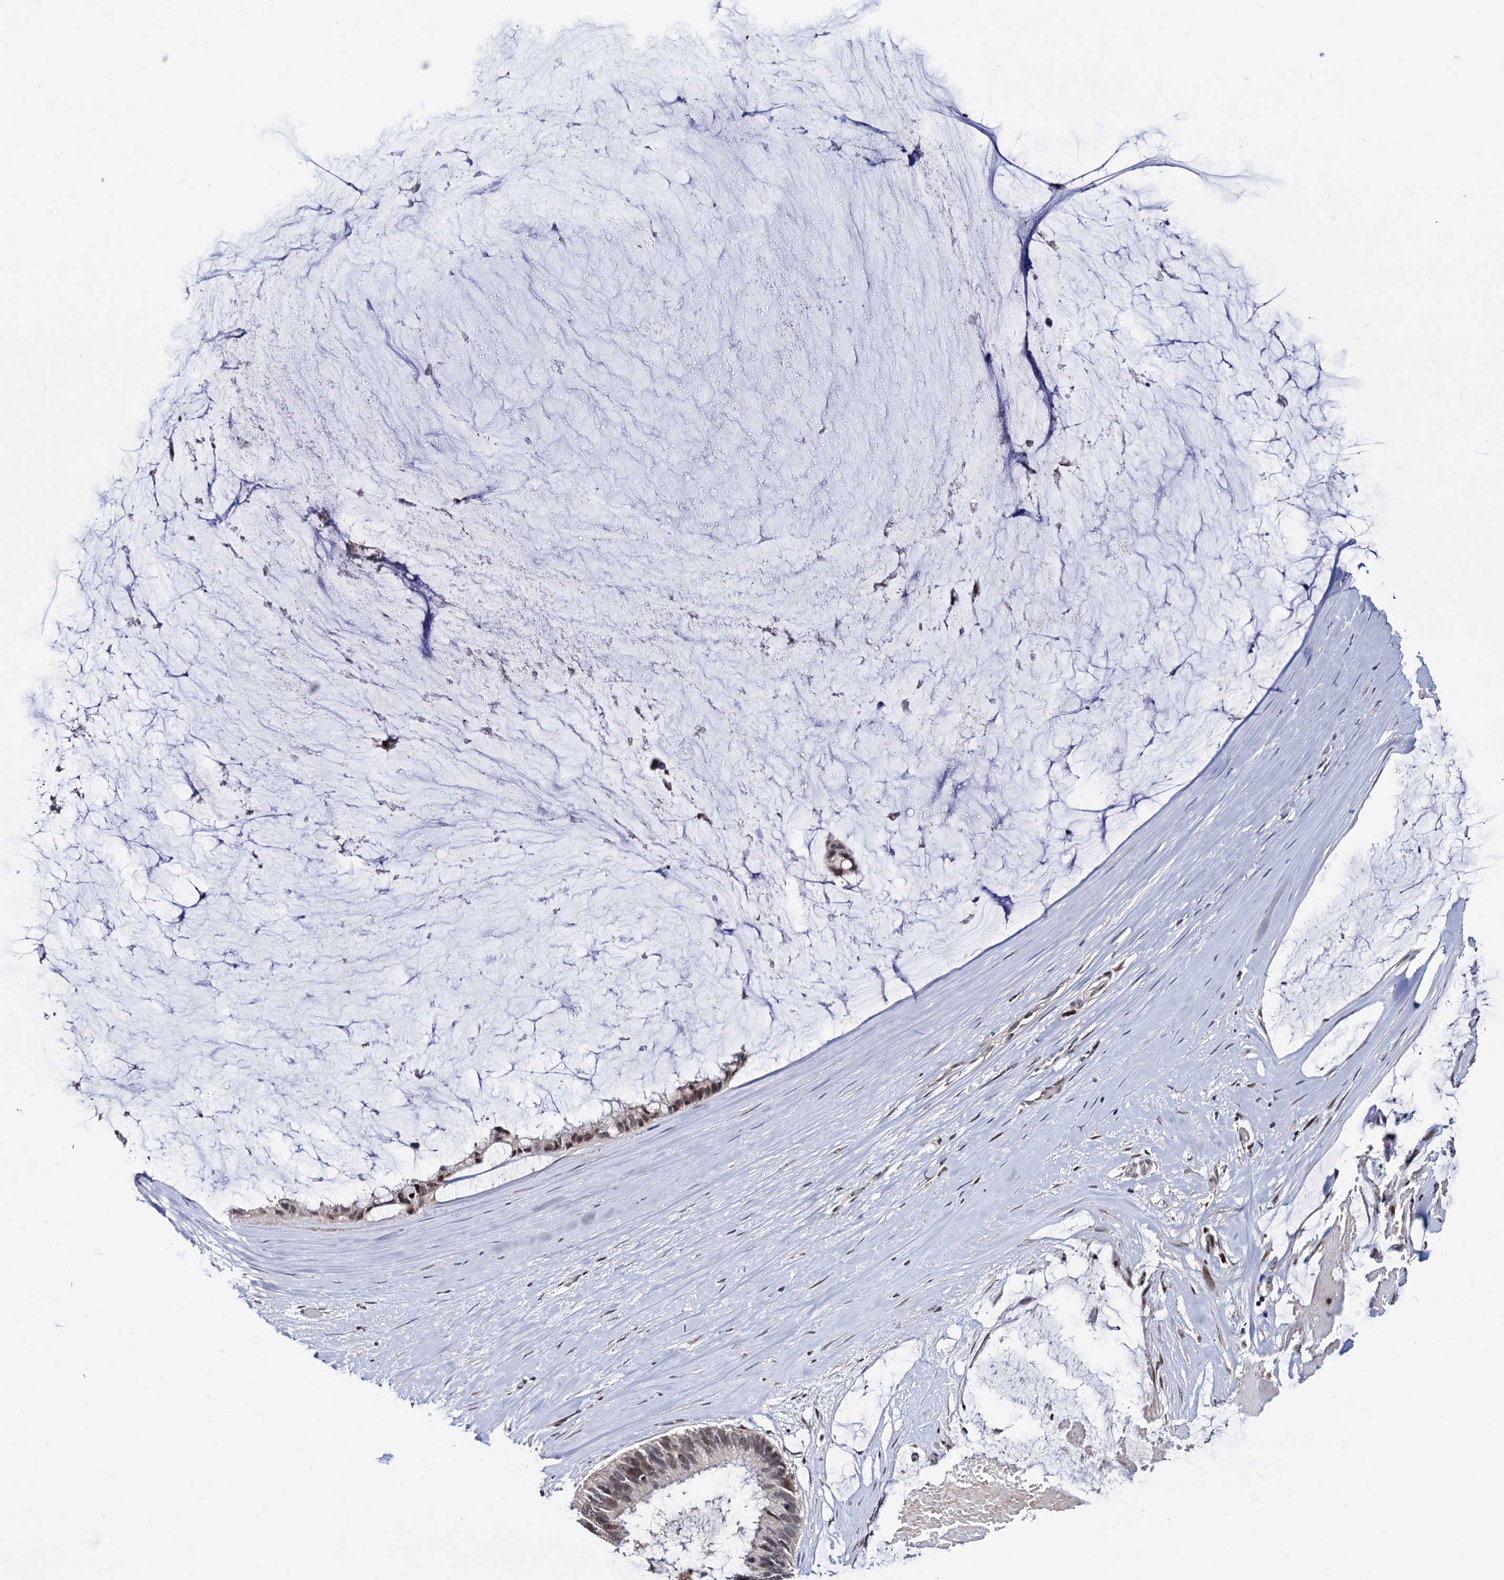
{"staining": {"intensity": "weak", "quantity": "25%-75%", "location": "nuclear"}, "tissue": "ovarian cancer", "cell_type": "Tumor cells", "image_type": "cancer", "snomed": [{"axis": "morphology", "description": "Cystadenocarcinoma, mucinous, NOS"}, {"axis": "topography", "description": "Ovary"}], "caption": "DAB (3,3'-diaminobenzidine) immunohistochemical staining of ovarian cancer (mucinous cystadenocarcinoma) shows weak nuclear protein staining in about 25%-75% of tumor cells.", "gene": "RNASEH2B", "patient": {"sex": "female", "age": 39}}